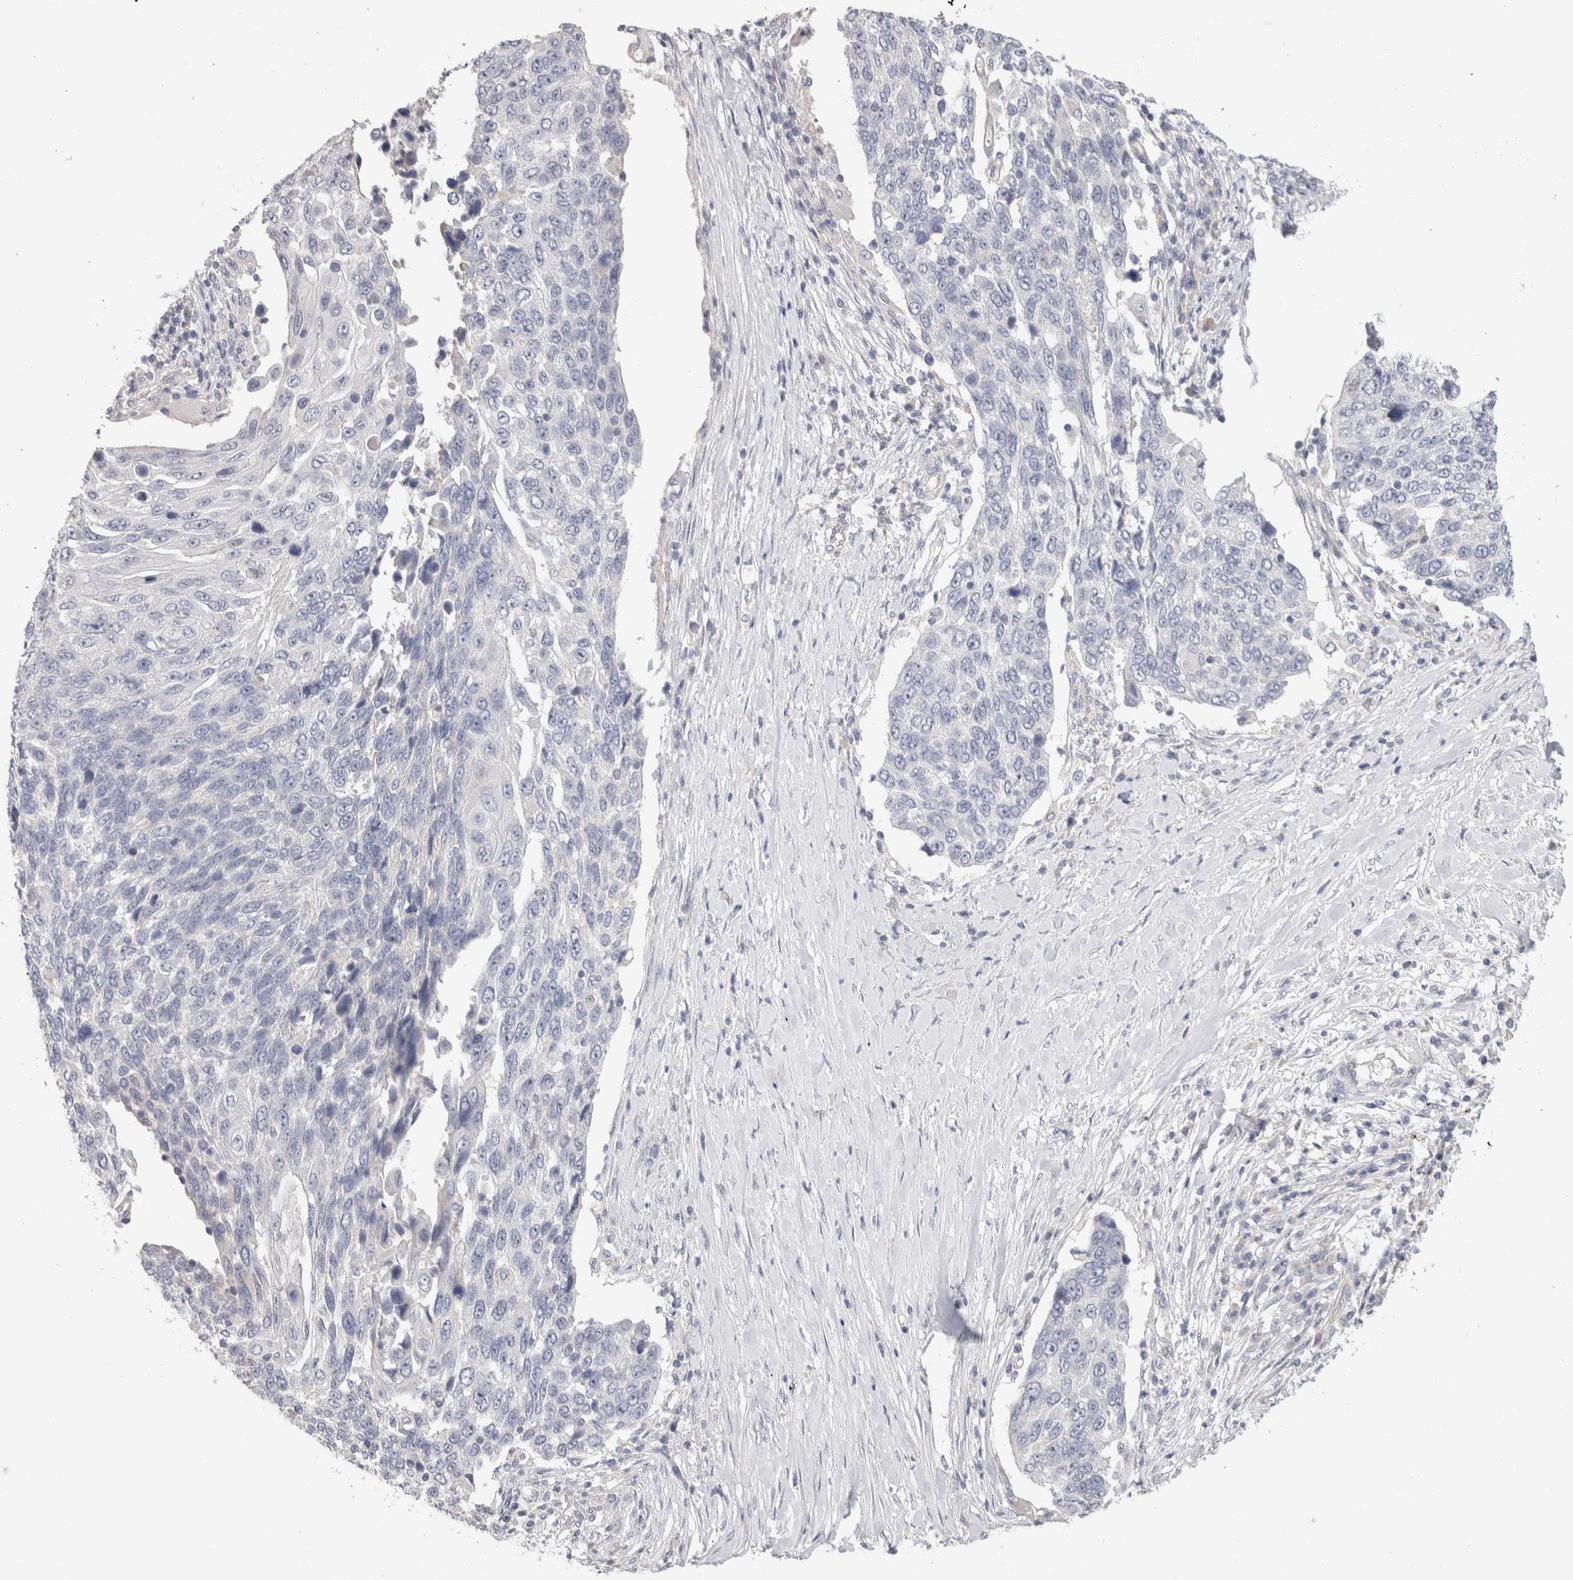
{"staining": {"intensity": "negative", "quantity": "none", "location": "none"}, "tissue": "lung cancer", "cell_type": "Tumor cells", "image_type": "cancer", "snomed": [{"axis": "morphology", "description": "Squamous cell carcinoma, NOS"}, {"axis": "topography", "description": "Lung"}], "caption": "Lung cancer (squamous cell carcinoma) was stained to show a protein in brown. There is no significant staining in tumor cells. (IHC, brightfield microscopy, high magnification).", "gene": "AFP", "patient": {"sex": "male", "age": 66}}